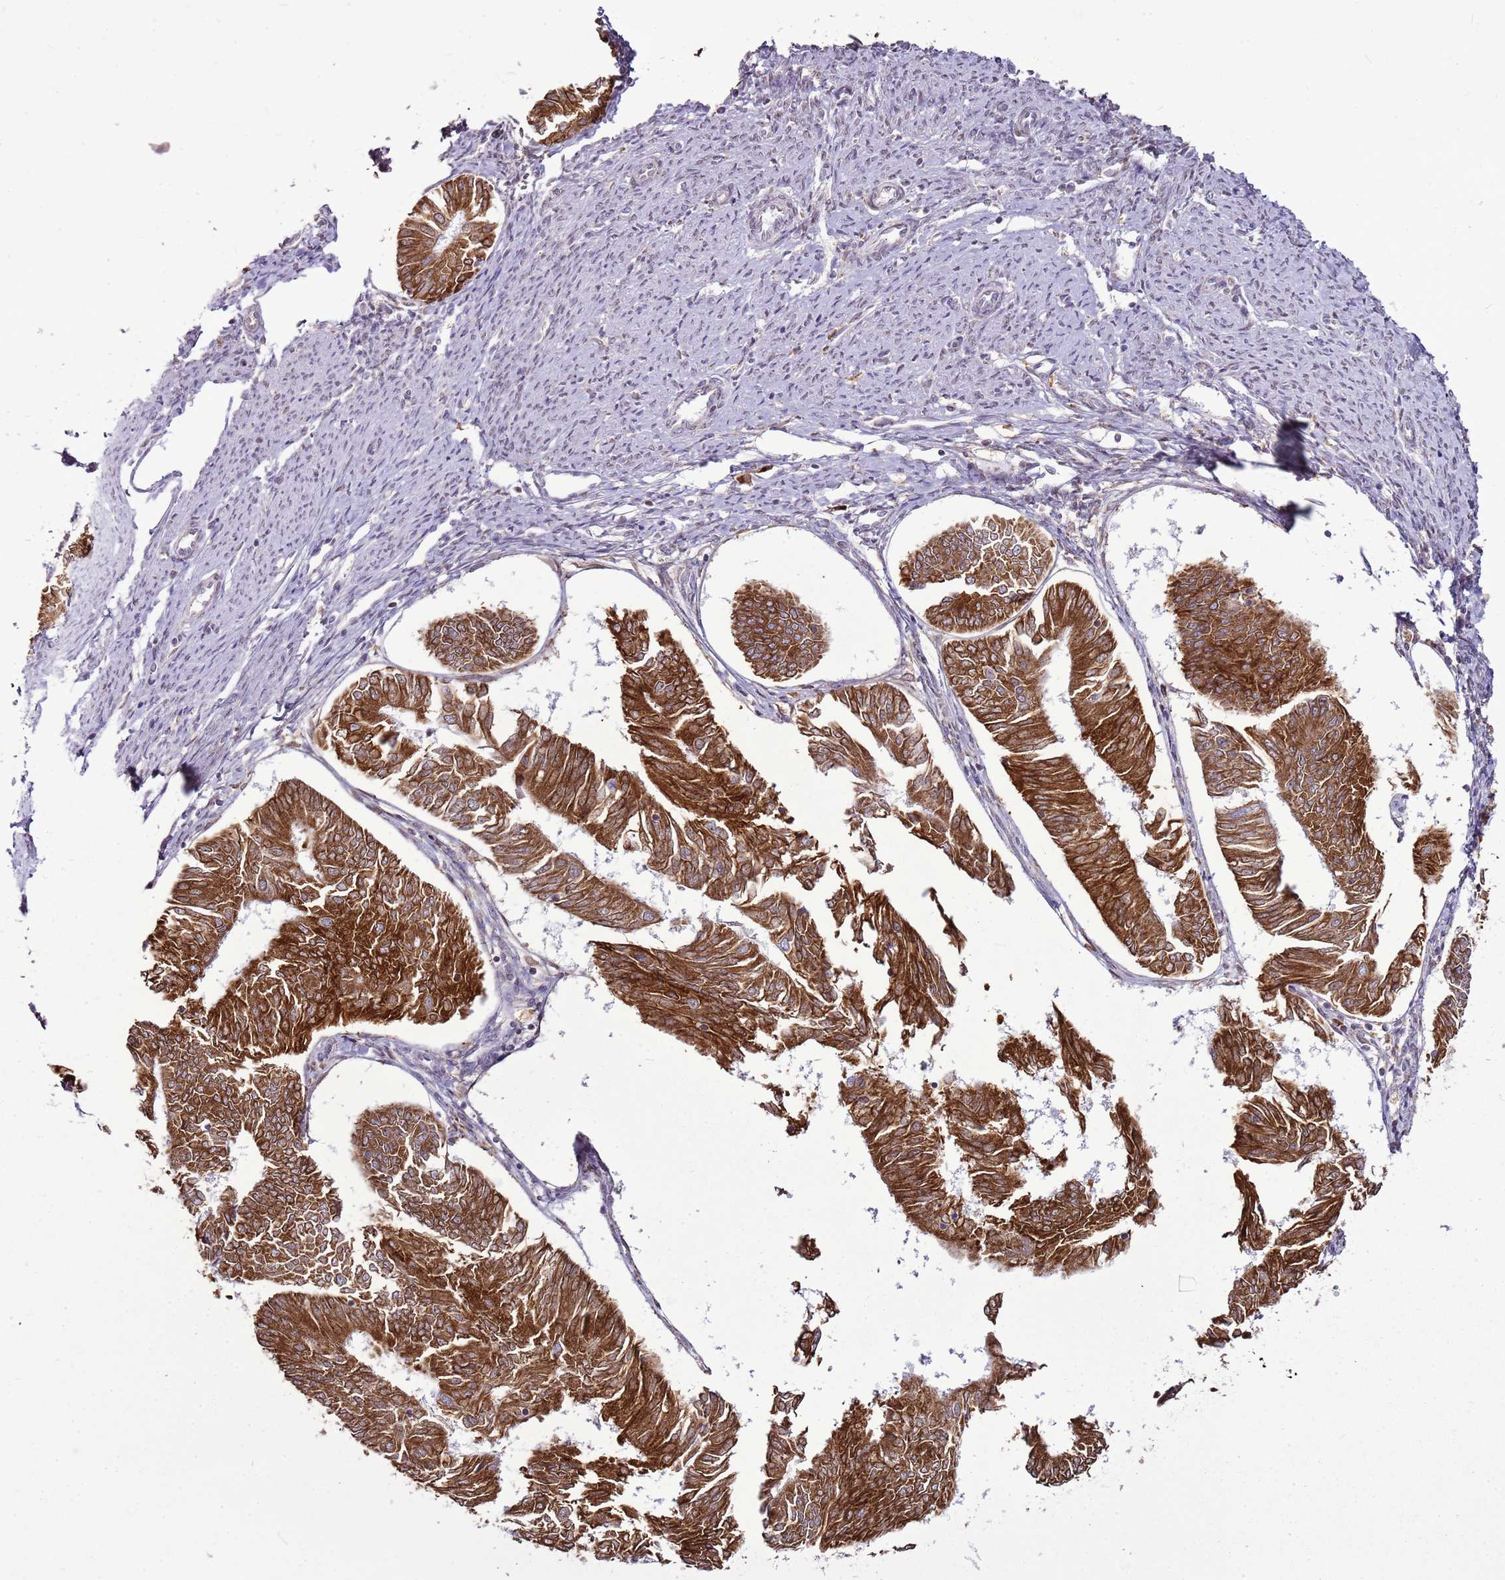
{"staining": {"intensity": "strong", "quantity": ">75%", "location": "cytoplasmic/membranous"}, "tissue": "endometrial cancer", "cell_type": "Tumor cells", "image_type": "cancer", "snomed": [{"axis": "morphology", "description": "Adenocarcinoma, NOS"}, {"axis": "topography", "description": "Endometrium"}], "caption": "Immunohistochemistry micrograph of neoplastic tissue: human endometrial cancer (adenocarcinoma) stained using immunohistochemistry (IHC) demonstrates high levels of strong protein expression localized specifically in the cytoplasmic/membranous of tumor cells, appearing as a cytoplasmic/membranous brown color.", "gene": "TMED10", "patient": {"sex": "female", "age": 58}}